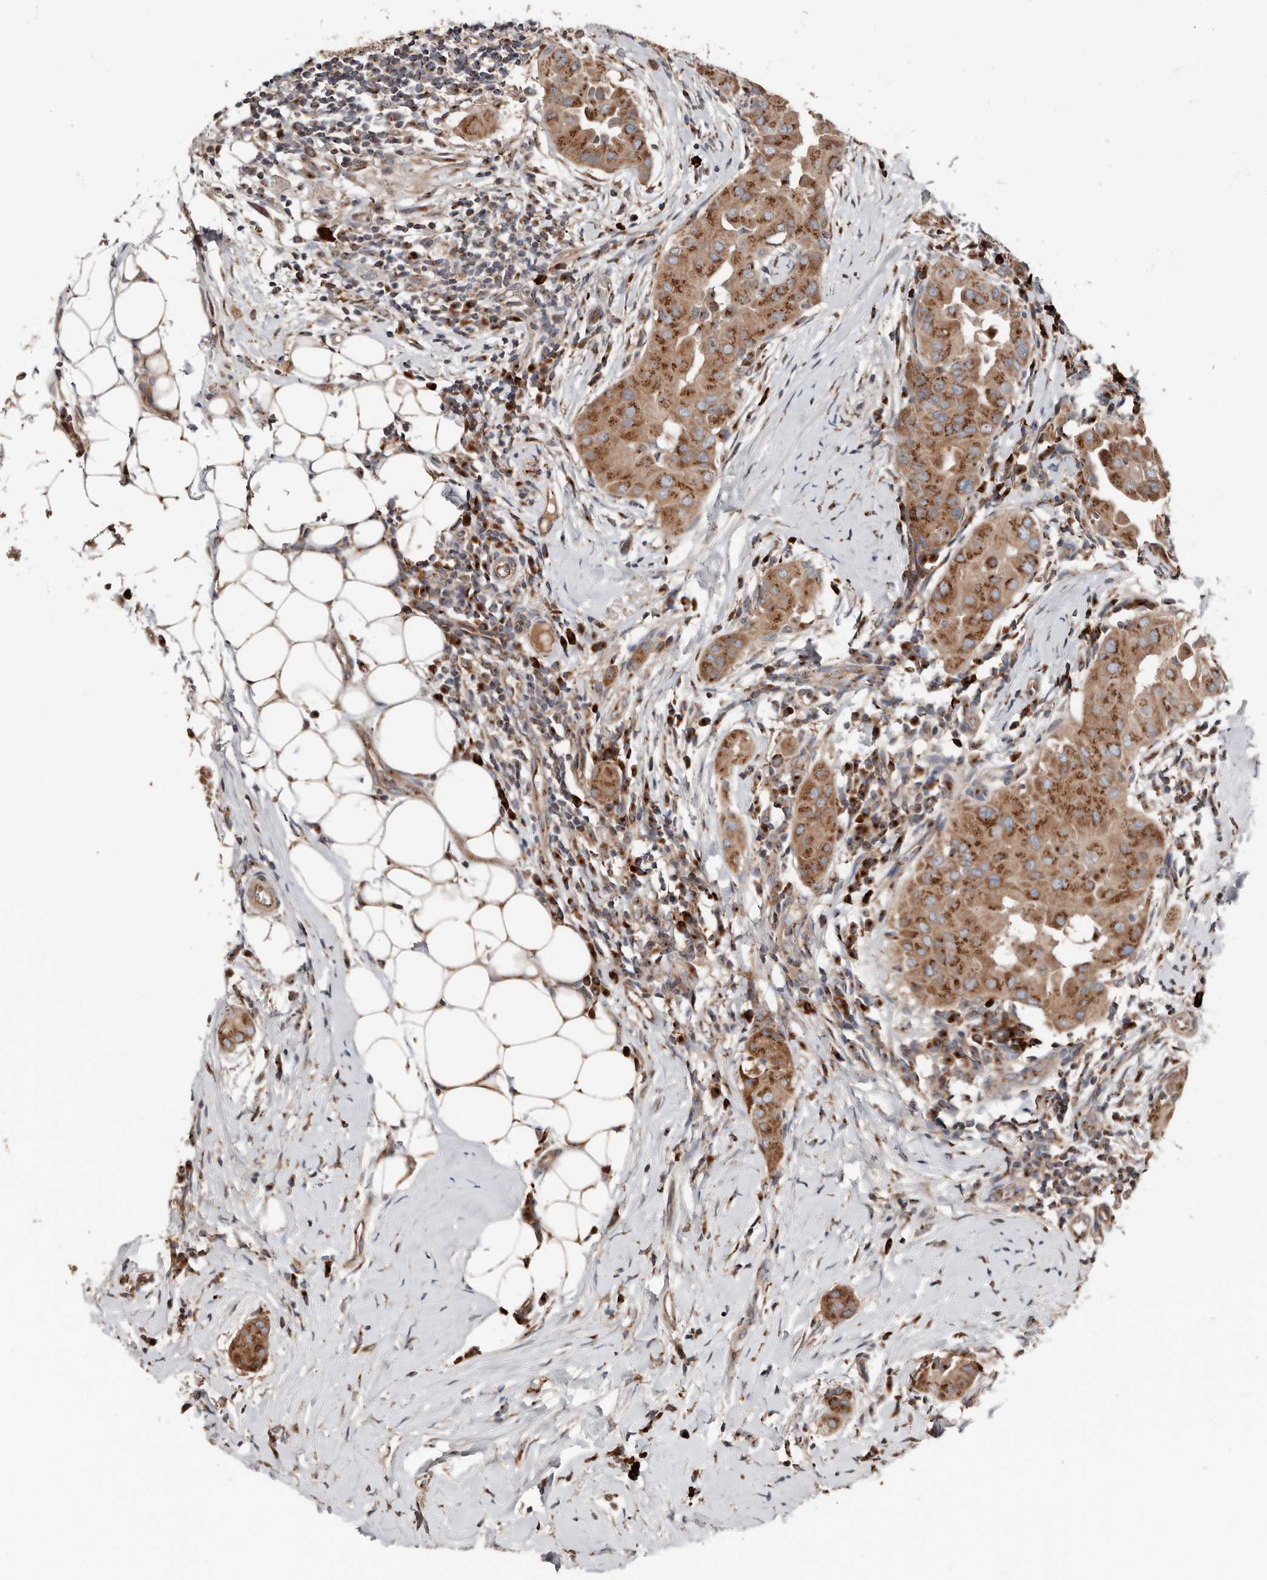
{"staining": {"intensity": "strong", "quantity": ">75%", "location": "cytoplasmic/membranous"}, "tissue": "thyroid cancer", "cell_type": "Tumor cells", "image_type": "cancer", "snomed": [{"axis": "morphology", "description": "Papillary adenocarcinoma, NOS"}, {"axis": "topography", "description": "Thyroid gland"}], "caption": "Thyroid cancer (papillary adenocarcinoma) stained for a protein demonstrates strong cytoplasmic/membranous positivity in tumor cells.", "gene": "COG1", "patient": {"sex": "male", "age": 33}}